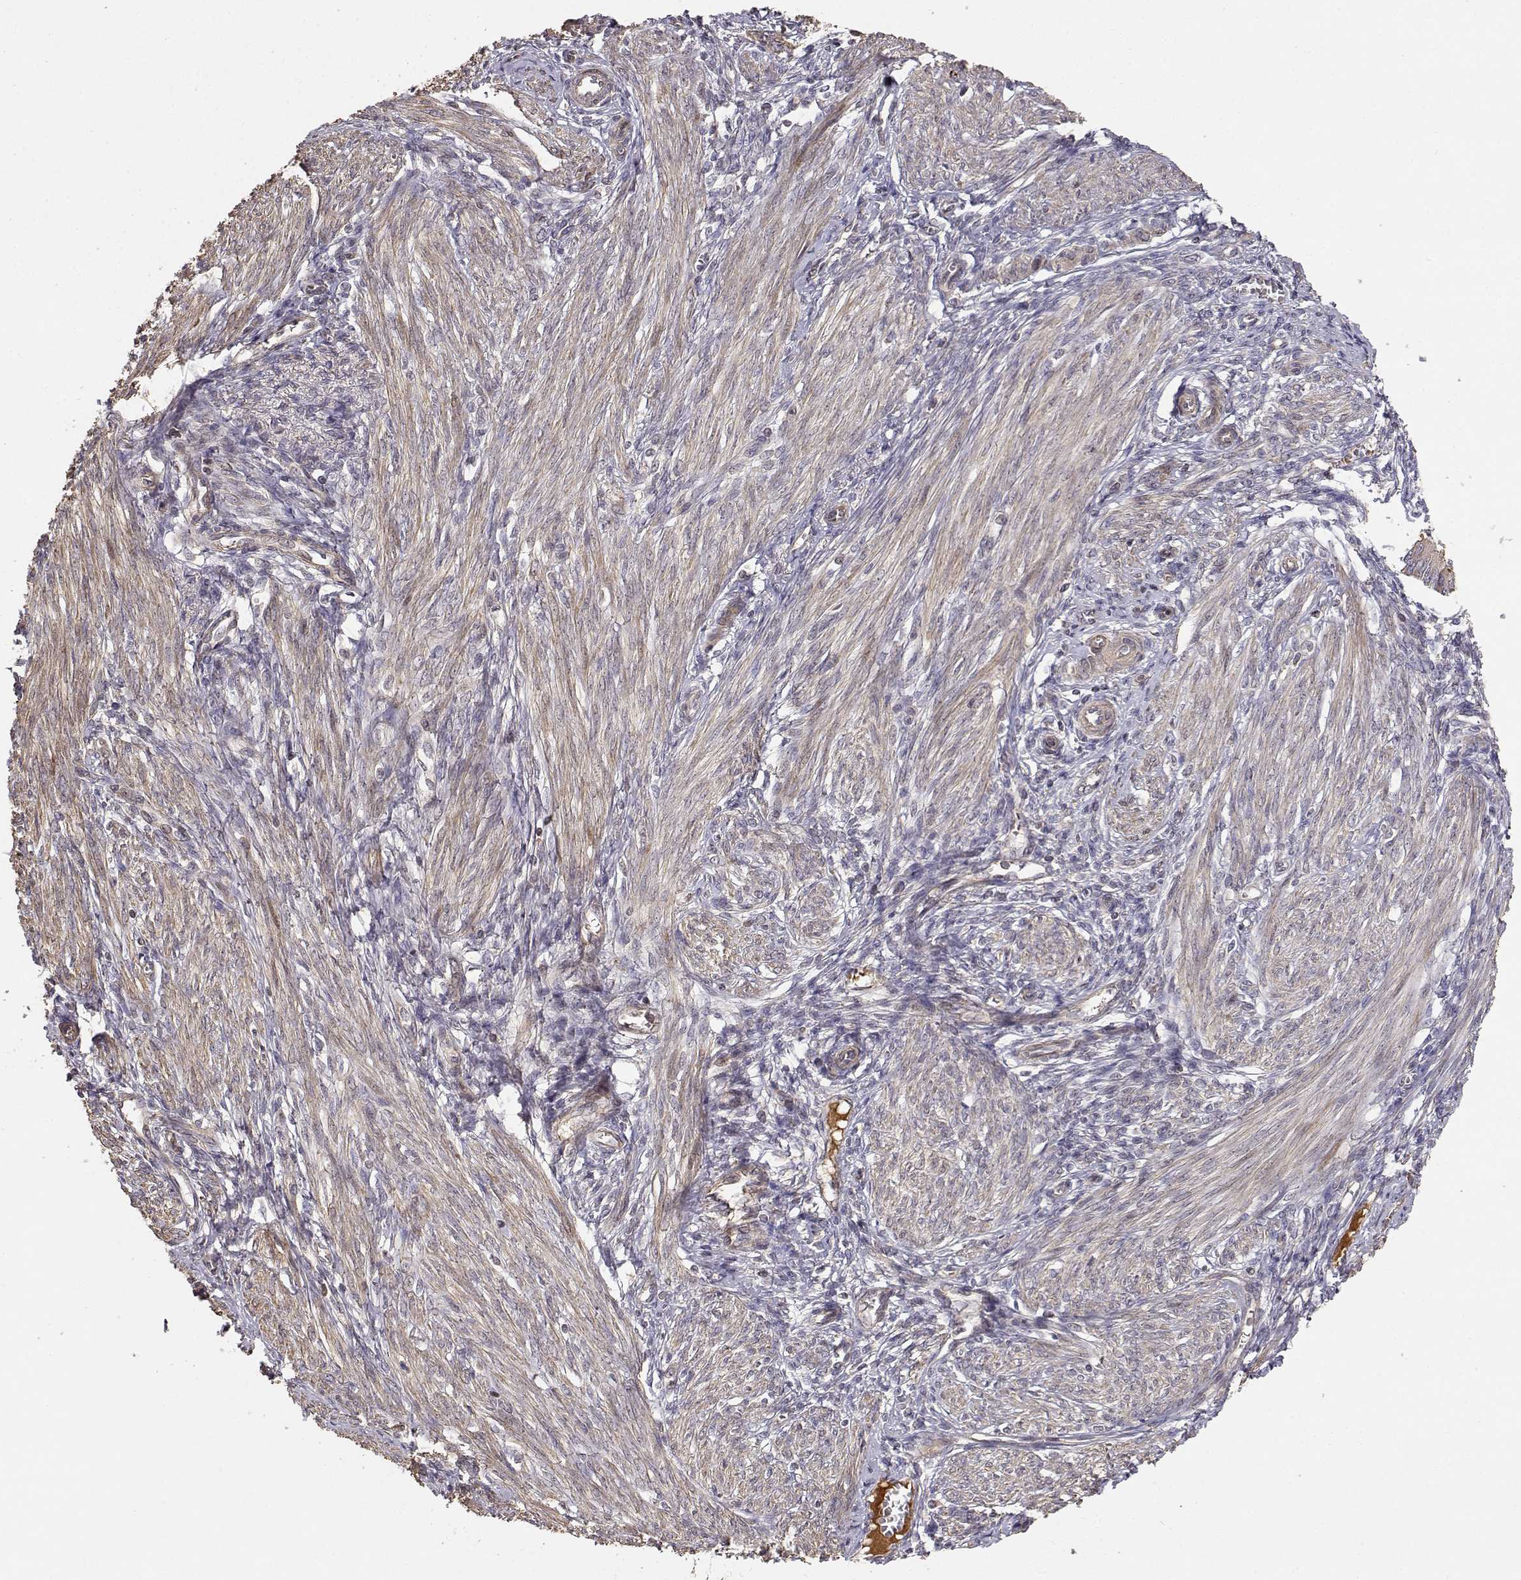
{"staining": {"intensity": "weak", "quantity": "25%-75%", "location": "cytoplasmic/membranous"}, "tissue": "endometrium", "cell_type": "Cells in endometrial stroma", "image_type": "normal", "snomed": [{"axis": "morphology", "description": "Normal tissue, NOS"}, {"axis": "topography", "description": "Endometrium"}], "caption": "Approximately 25%-75% of cells in endometrial stroma in benign human endometrium exhibit weak cytoplasmic/membranous protein positivity as visualized by brown immunohistochemical staining.", "gene": "PICK1", "patient": {"sex": "female", "age": 42}}